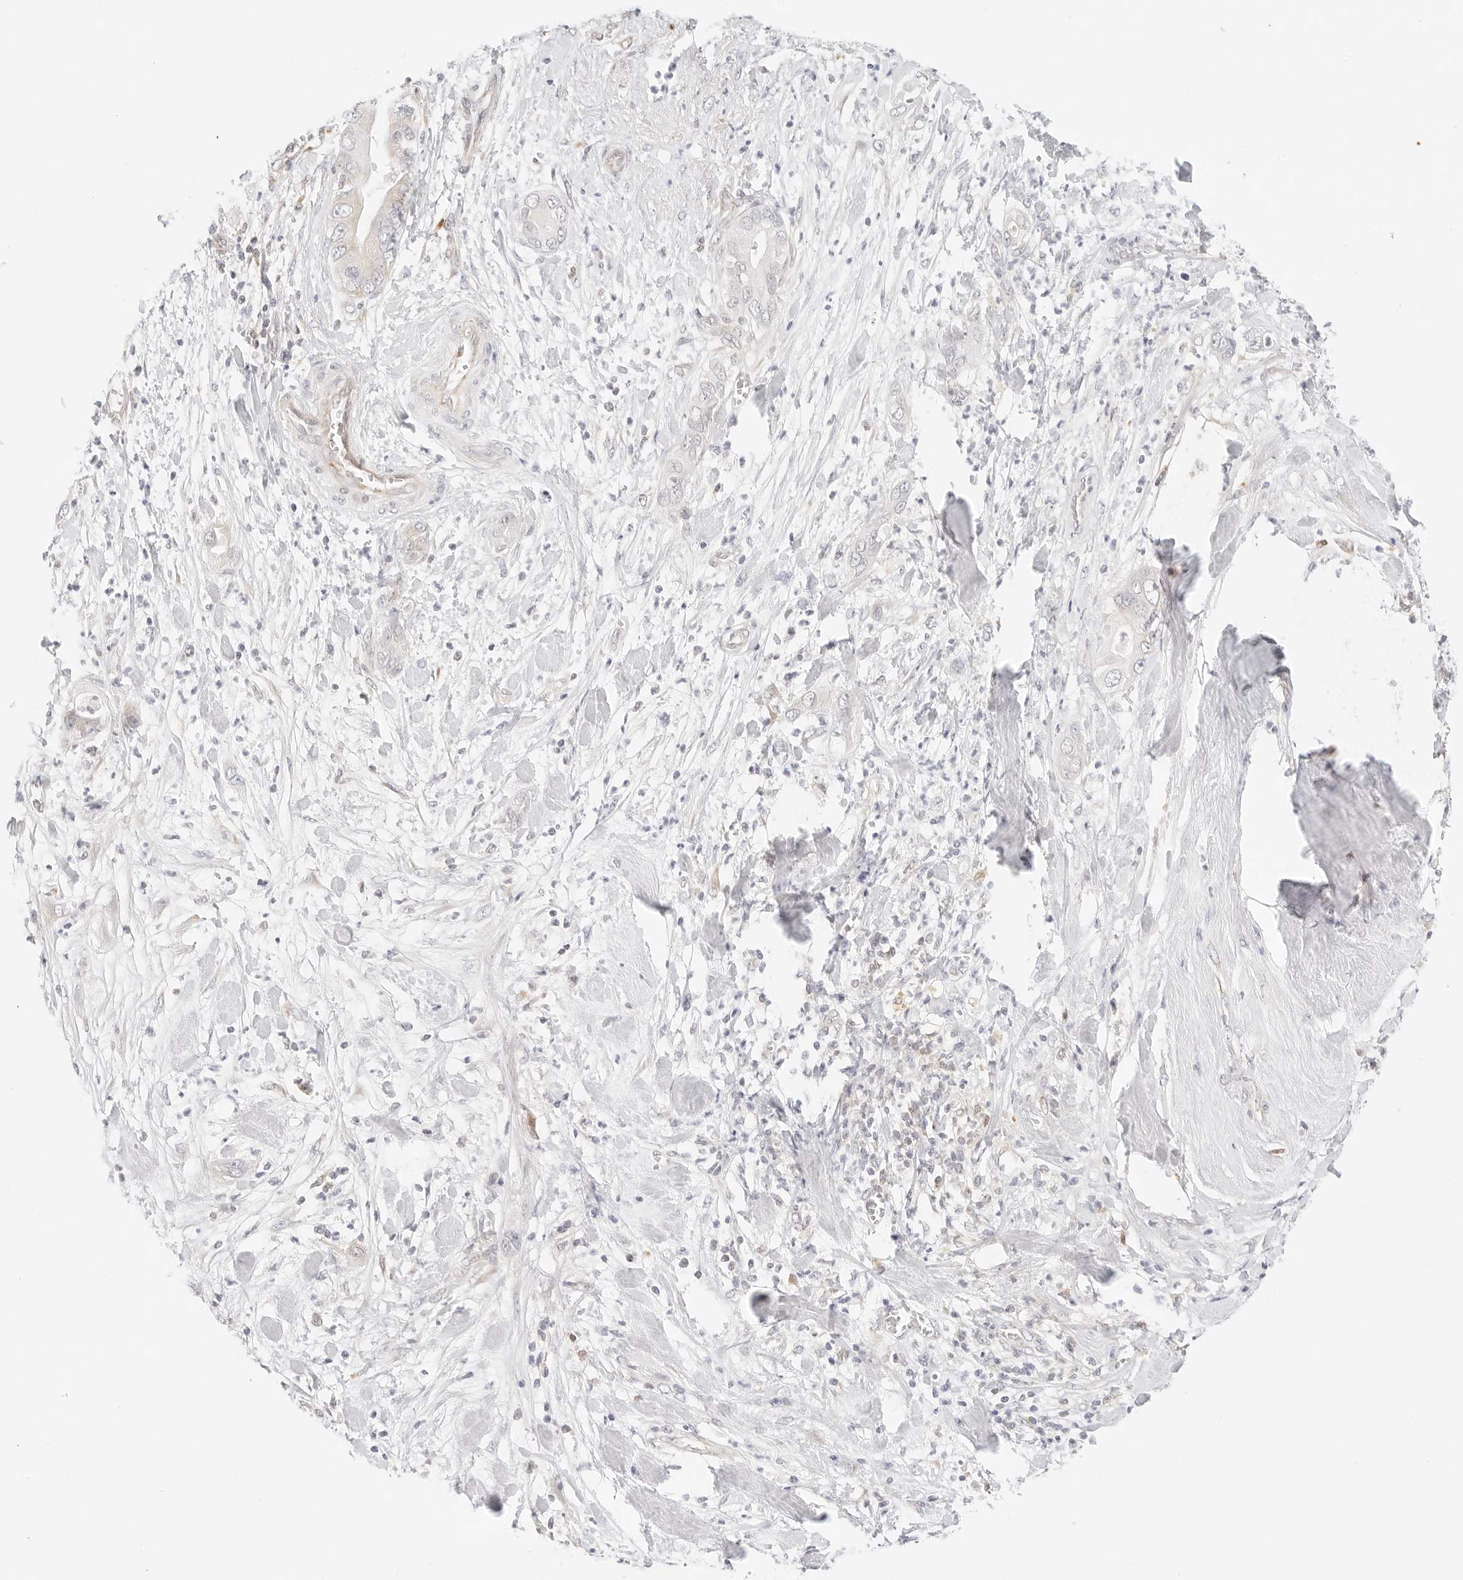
{"staining": {"intensity": "negative", "quantity": "none", "location": "none"}, "tissue": "pancreatic cancer", "cell_type": "Tumor cells", "image_type": "cancer", "snomed": [{"axis": "morphology", "description": "Adenocarcinoma, NOS"}, {"axis": "topography", "description": "Pancreas"}], "caption": "This is a histopathology image of IHC staining of pancreatic cancer (adenocarcinoma), which shows no positivity in tumor cells.", "gene": "ERO1B", "patient": {"sex": "female", "age": 78}}